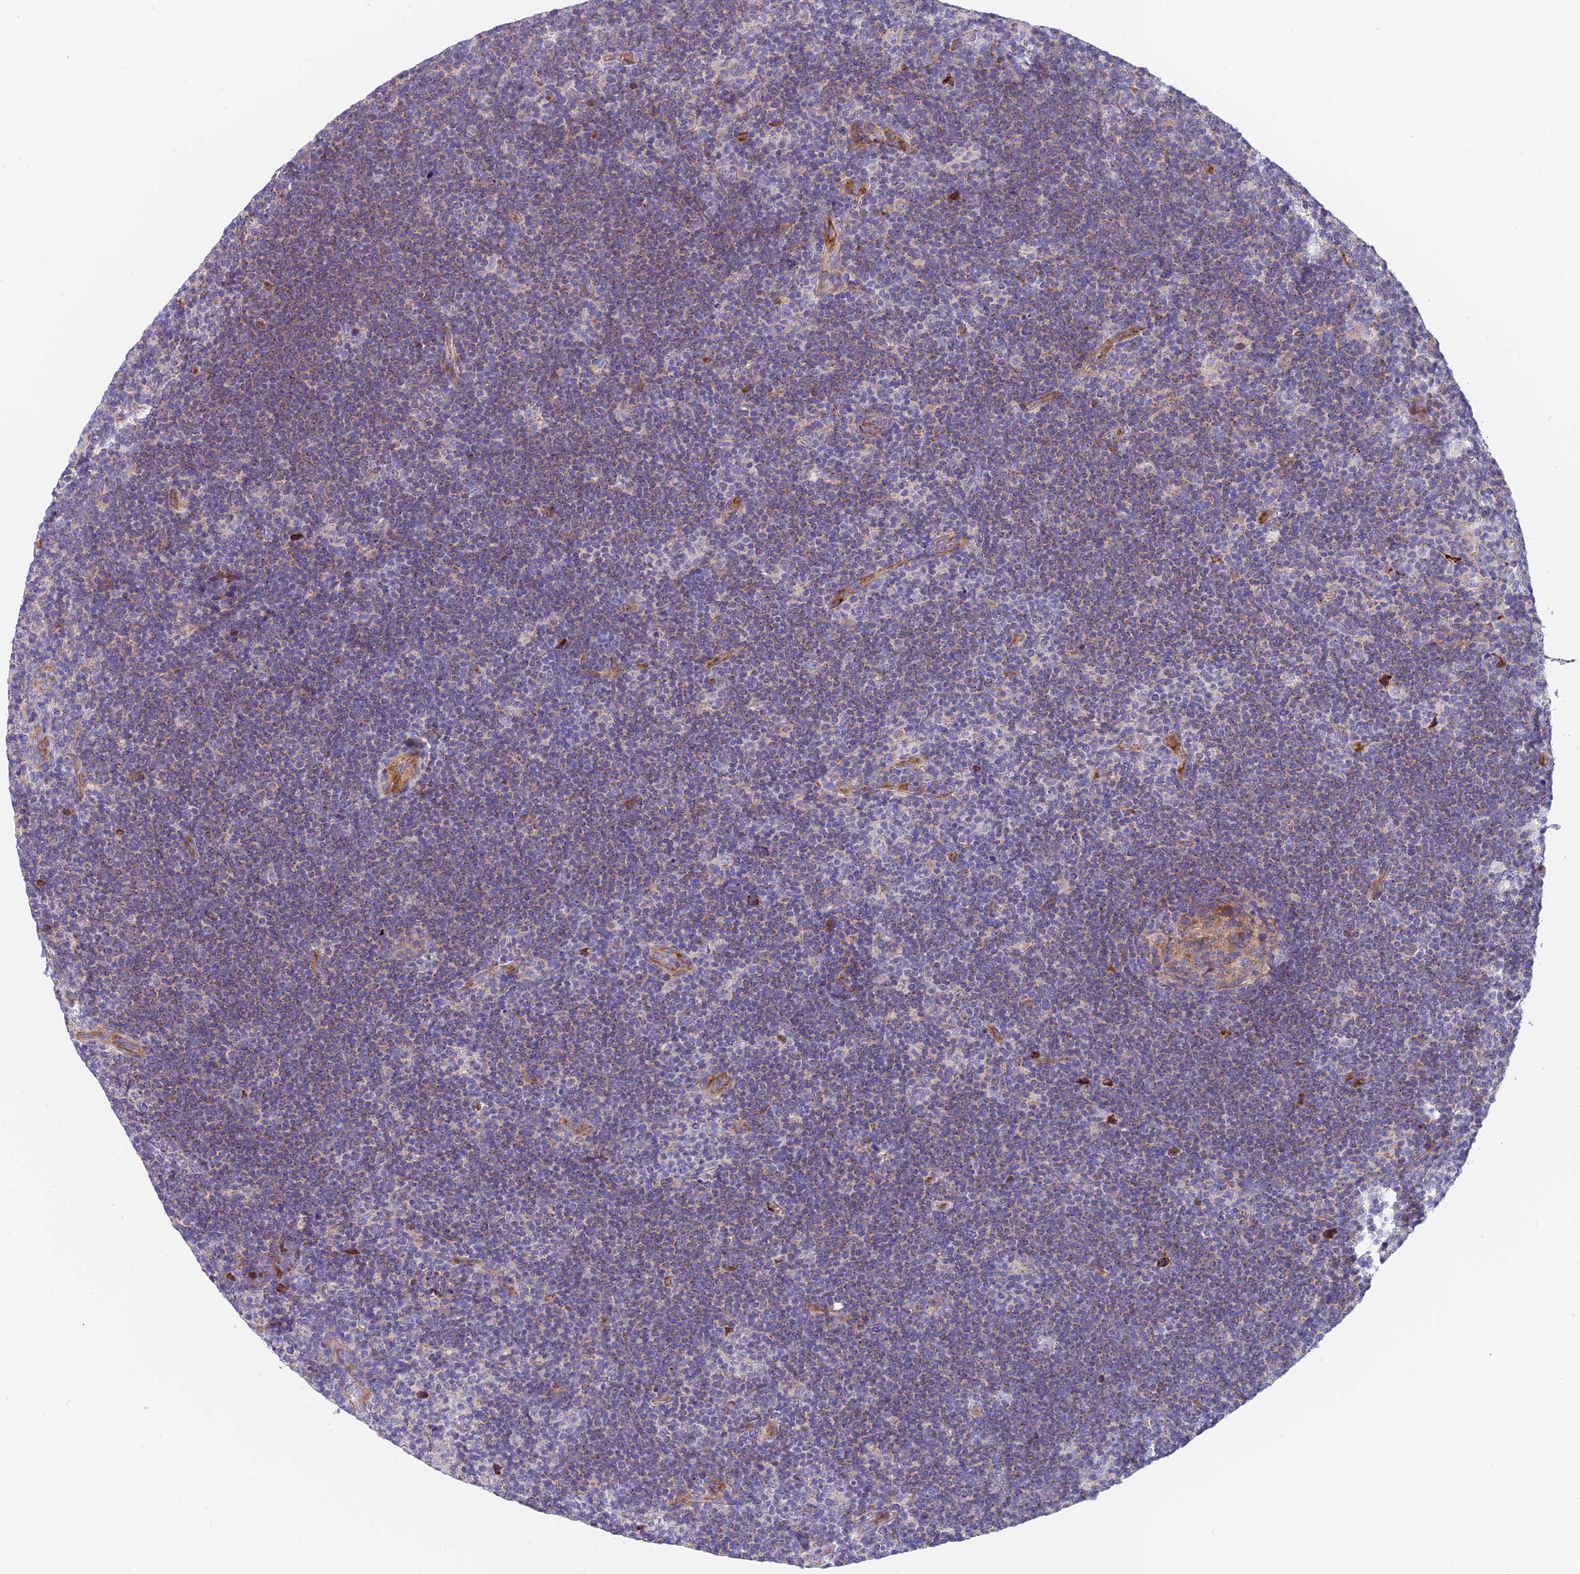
{"staining": {"intensity": "moderate", "quantity": "<25%", "location": "cytoplasmic/membranous"}, "tissue": "lymphoma", "cell_type": "Tumor cells", "image_type": "cancer", "snomed": [{"axis": "morphology", "description": "Hodgkin's disease, NOS"}, {"axis": "topography", "description": "Lymph node"}], "caption": "The histopathology image exhibits staining of lymphoma, revealing moderate cytoplasmic/membranous protein positivity (brown color) within tumor cells.", "gene": "MVB12A", "patient": {"sex": "female", "age": 57}}